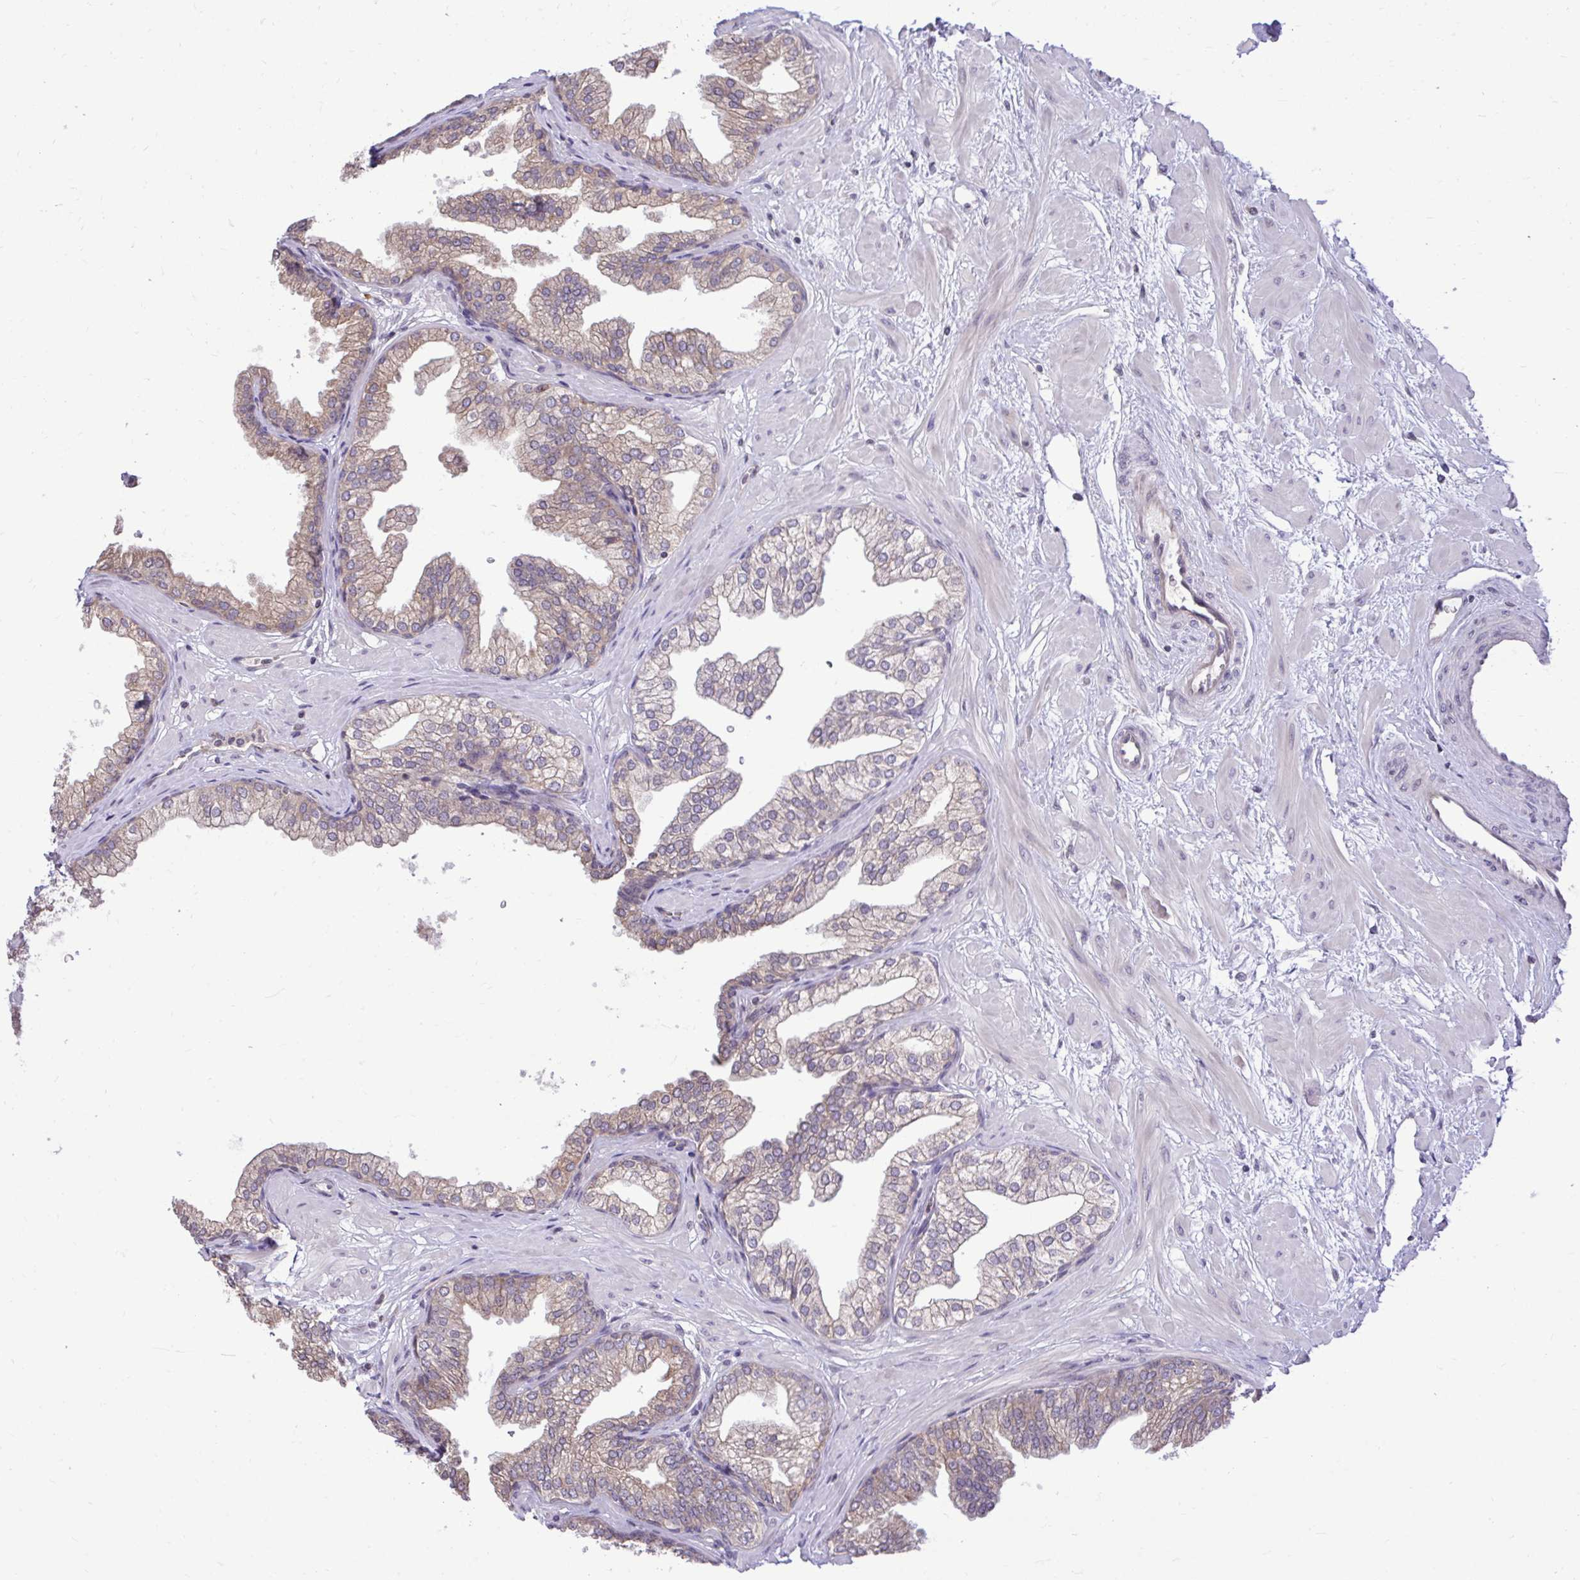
{"staining": {"intensity": "weak", "quantity": ">75%", "location": "cytoplasmic/membranous"}, "tissue": "prostate", "cell_type": "Glandular cells", "image_type": "normal", "snomed": [{"axis": "morphology", "description": "Normal tissue, NOS"}, {"axis": "topography", "description": "Prostate"}], "caption": "The histopathology image exhibits a brown stain indicating the presence of a protein in the cytoplasmic/membranous of glandular cells in prostate. The protein is shown in brown color, while the nuclei are stained blue.", "gene": "METTL9", "patient": {"sex": "male", "age": 37}}